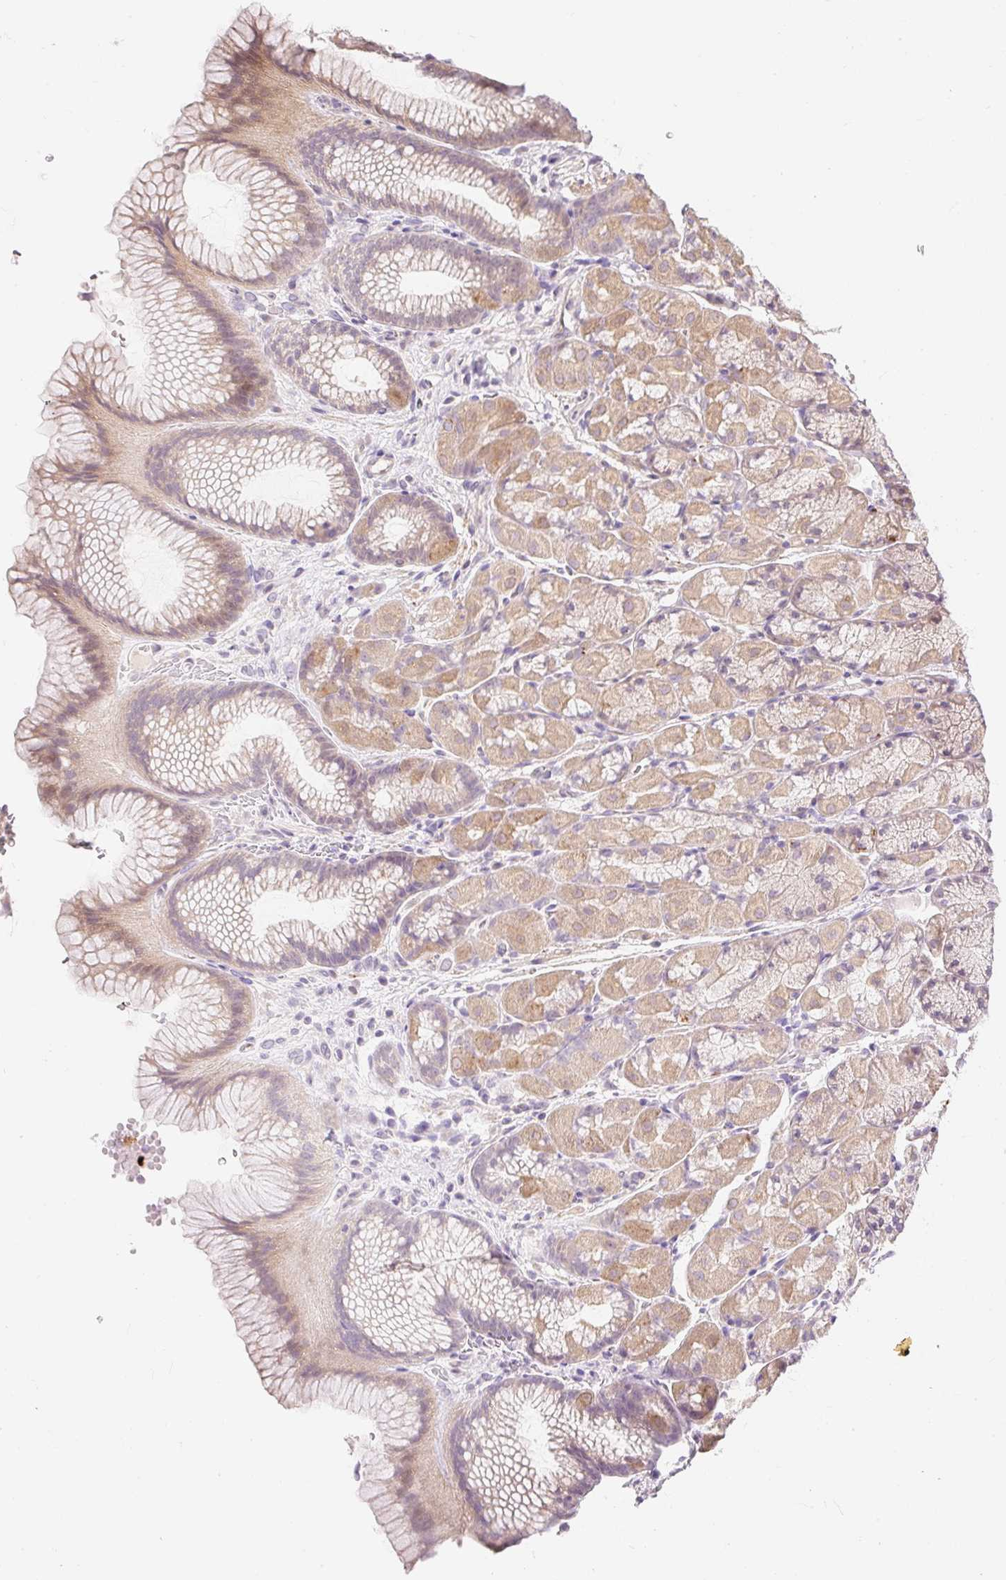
{"staining": {"intensity": "weak", "quantity": ">75%", "location": "cytoplasmic/membranous"}, "tissue": "stomach", "cell_type": "Glandular cells", "image_type": "normal", "snomed": [{"axis": "morphology", "description": "Normal tissue, NOS"}, {"axis": "topography", "description": "Stomach"}], "caption": "DAB (3,3'-diaminobenzidine) immunohistochemical staining of benign stomach exhibits weak cytoplasmic/membranous protein expression in about >75% of glandular cells.", "gene": "EMC10", "patient": {"sex": "male", "age": 63}}